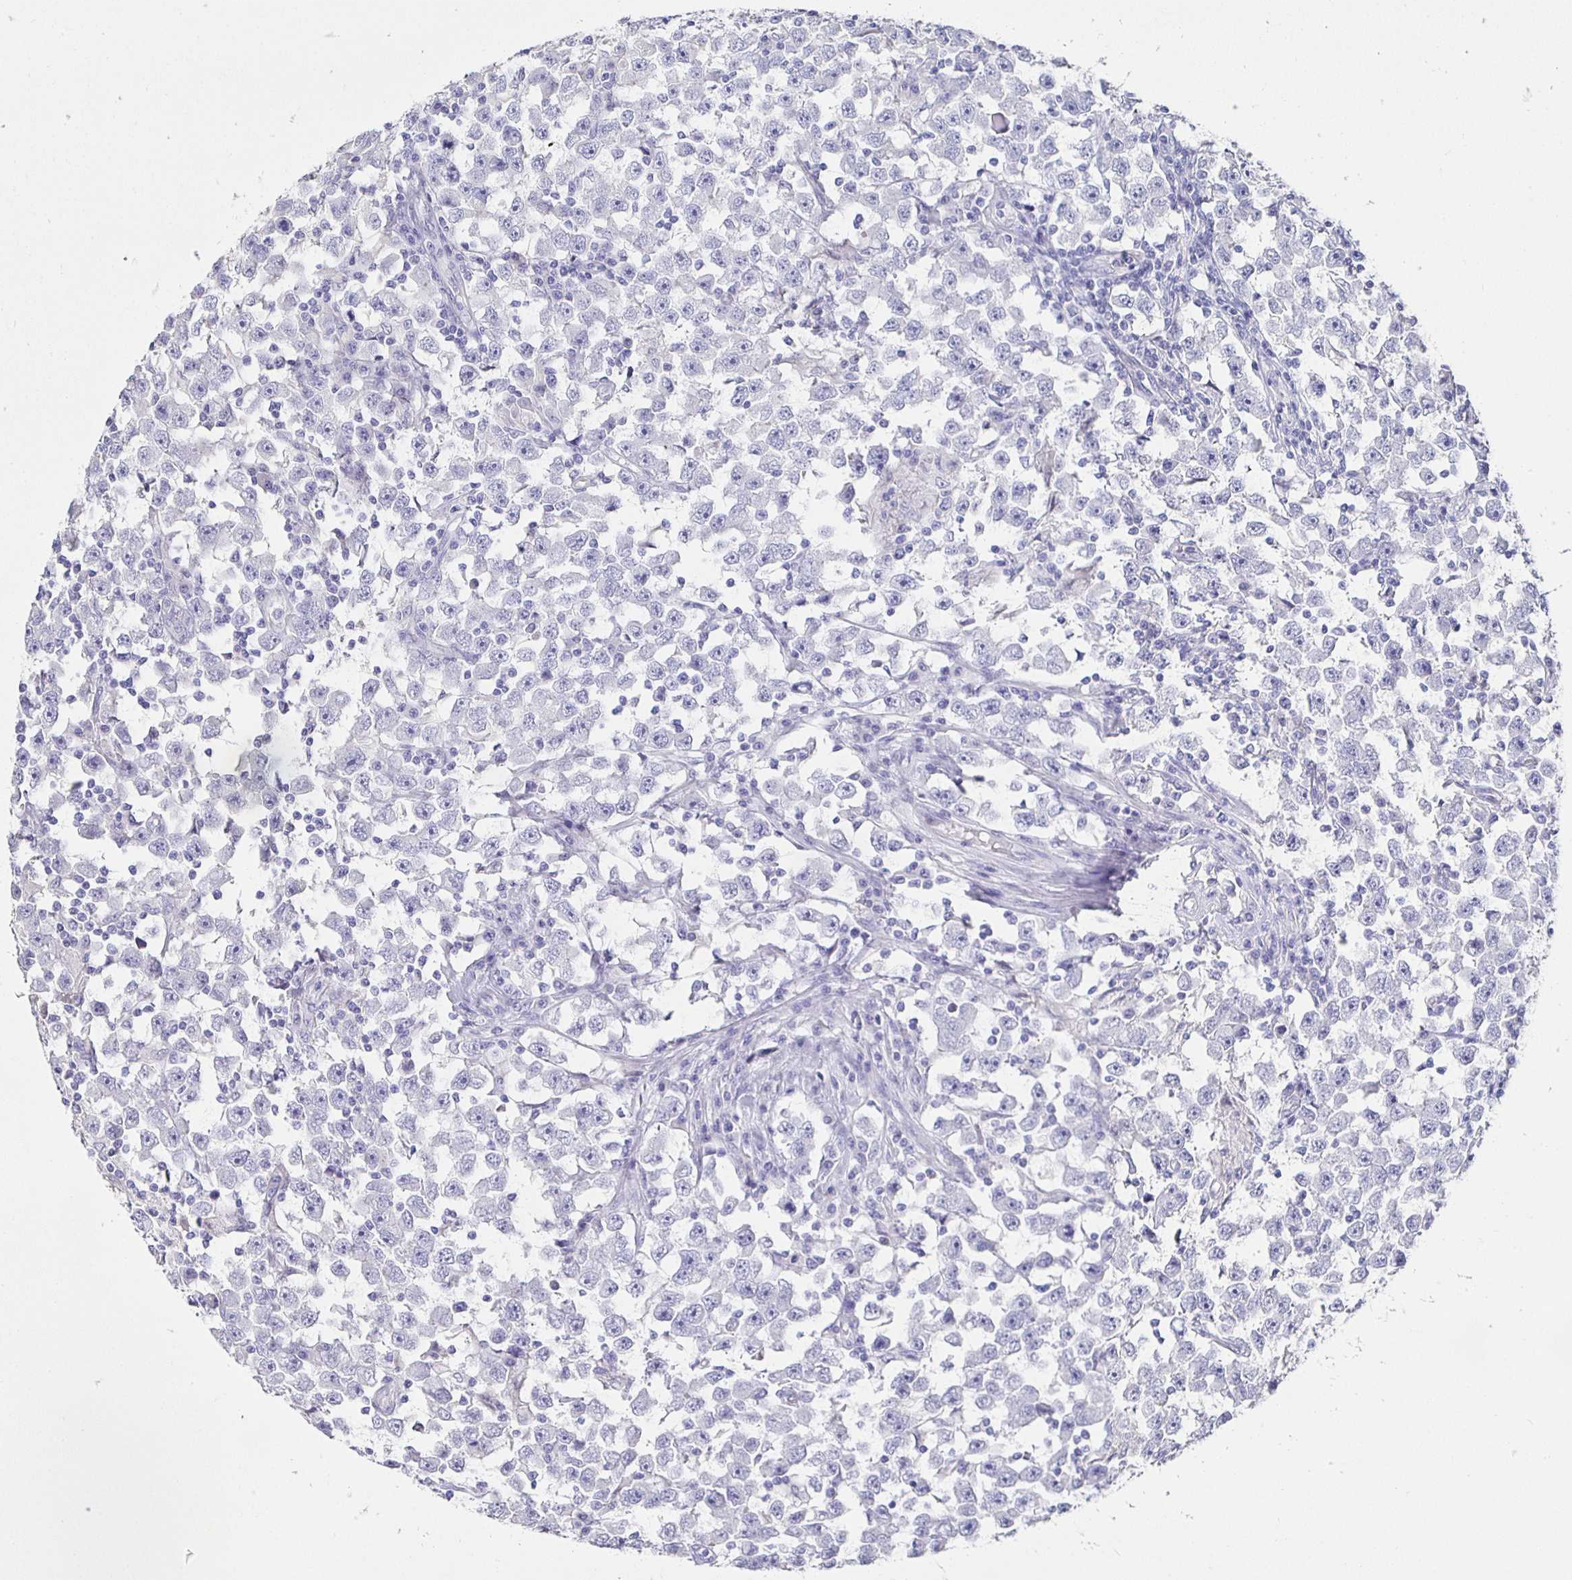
{"staining": {"intensity": "negative", "quantity": "none", "location": "none"}, "tissue": "testis cancer", "cell_type": "Tumor cells", "image_type": "cancer", "snomed": [{"axis": "morphology", "description": "Seminoma, NOS"}, {"axis": "topography", "description": "Testis"}], "caption": "This is an immunohistochemistry (IHC) image of human testis cancer (seminoma). There is no staining in tumor cells.", "gene": "HSPA4L", "patient": {"sex": "male", "age": 33}}